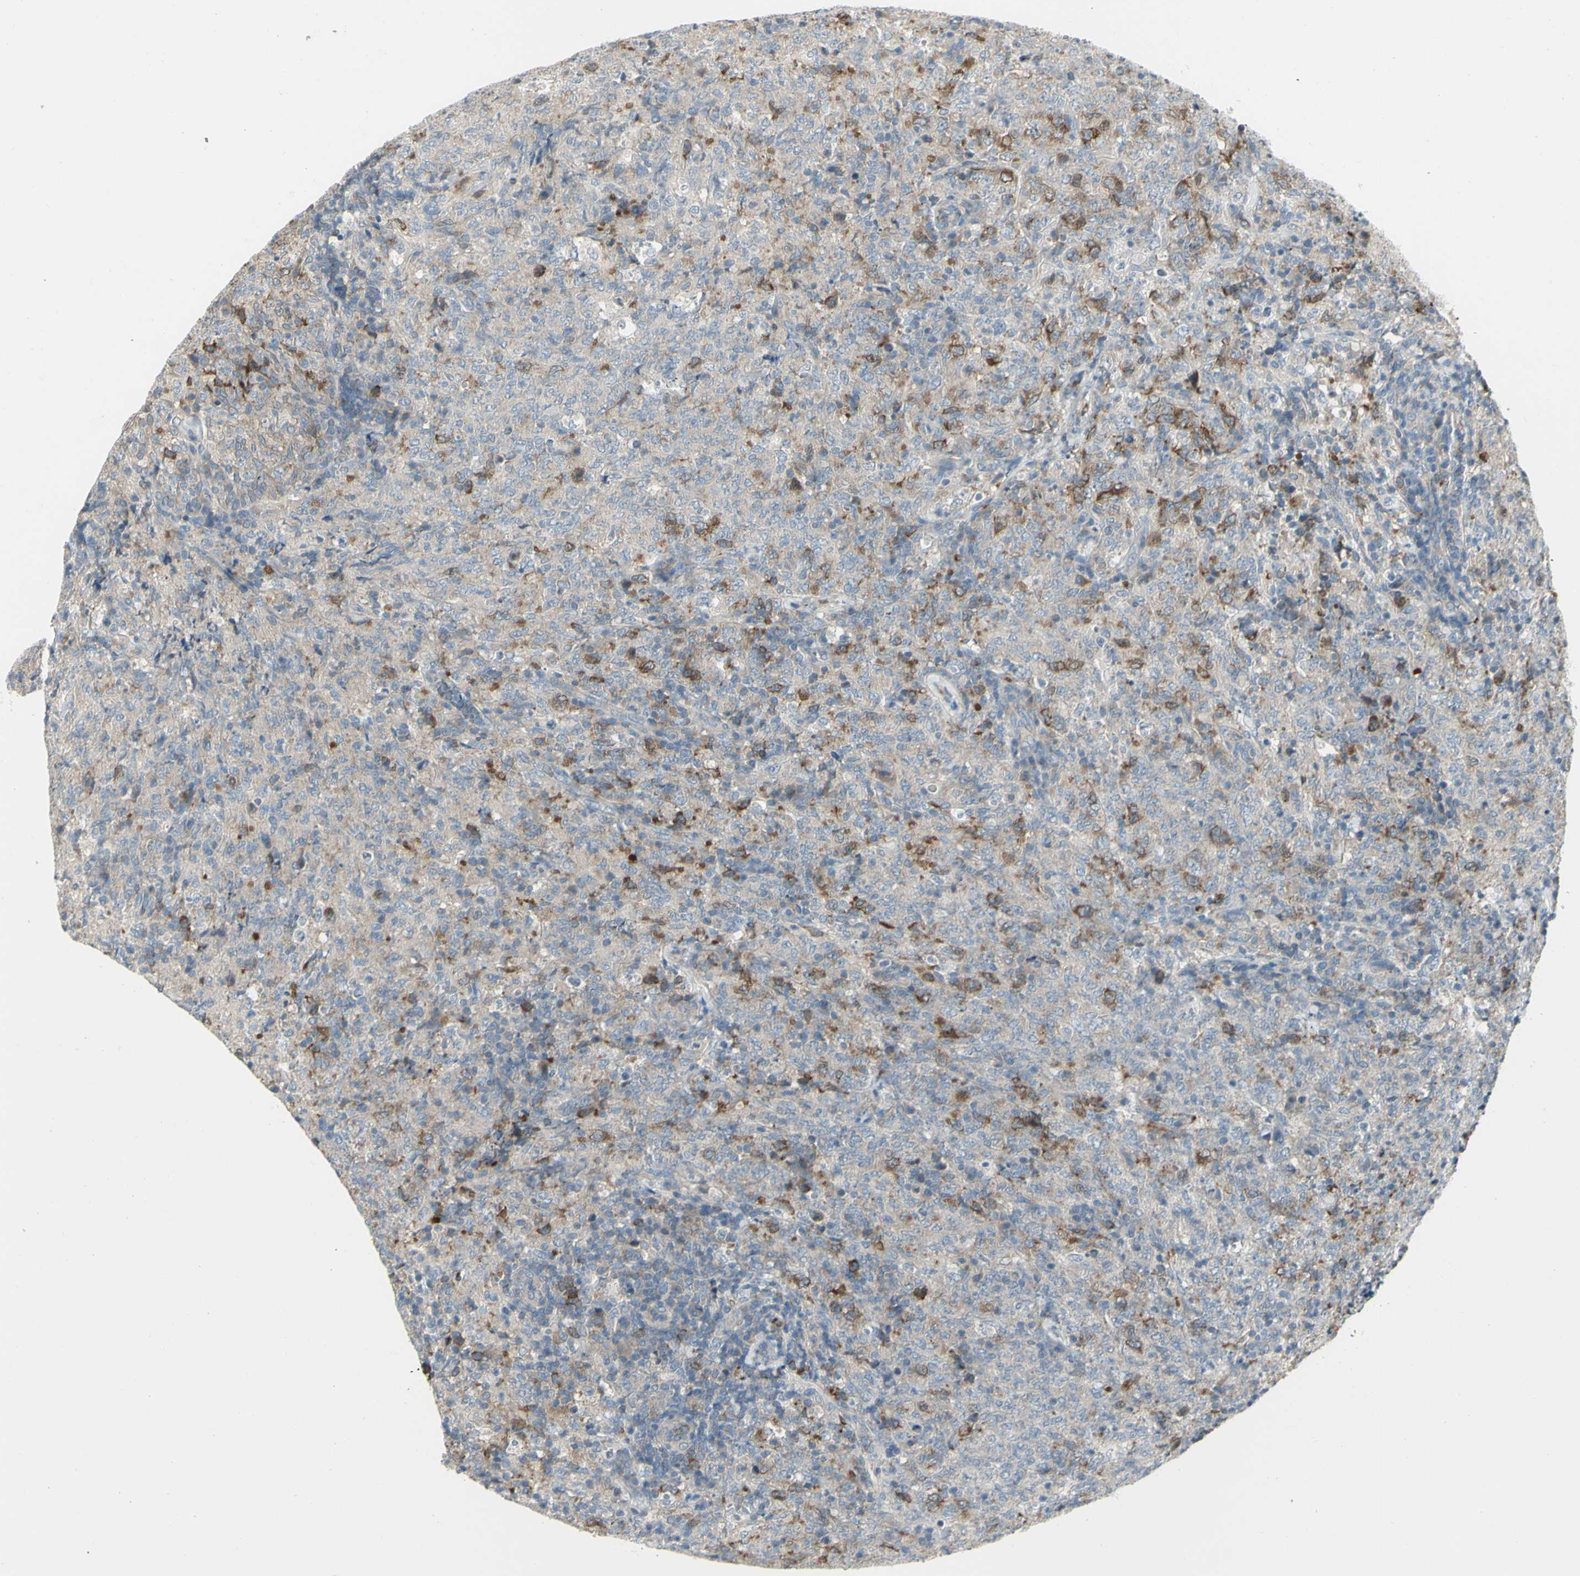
{"staining": {"intensity": "strong", "quantity": "<25%", "location": "cytoplasmic/membranous"}, "tissue": "lymphoma", "cell_type": "Tumor cells", "image_type": "cancer", "snomed": [{"axis": "morphology", "description": "Malignant lymphoma, non-Hodgkin's type, High grade"}, {"axis": "topography", "description": "Tonsil"}], "caption": "Lymphoma stained for a protein (brown) reveals strong cytoplasmic/membranous positive expression in about <25% of tumor cells.", "gene": "CCNB2", "patient": {"sex": "female", "age": 36}}